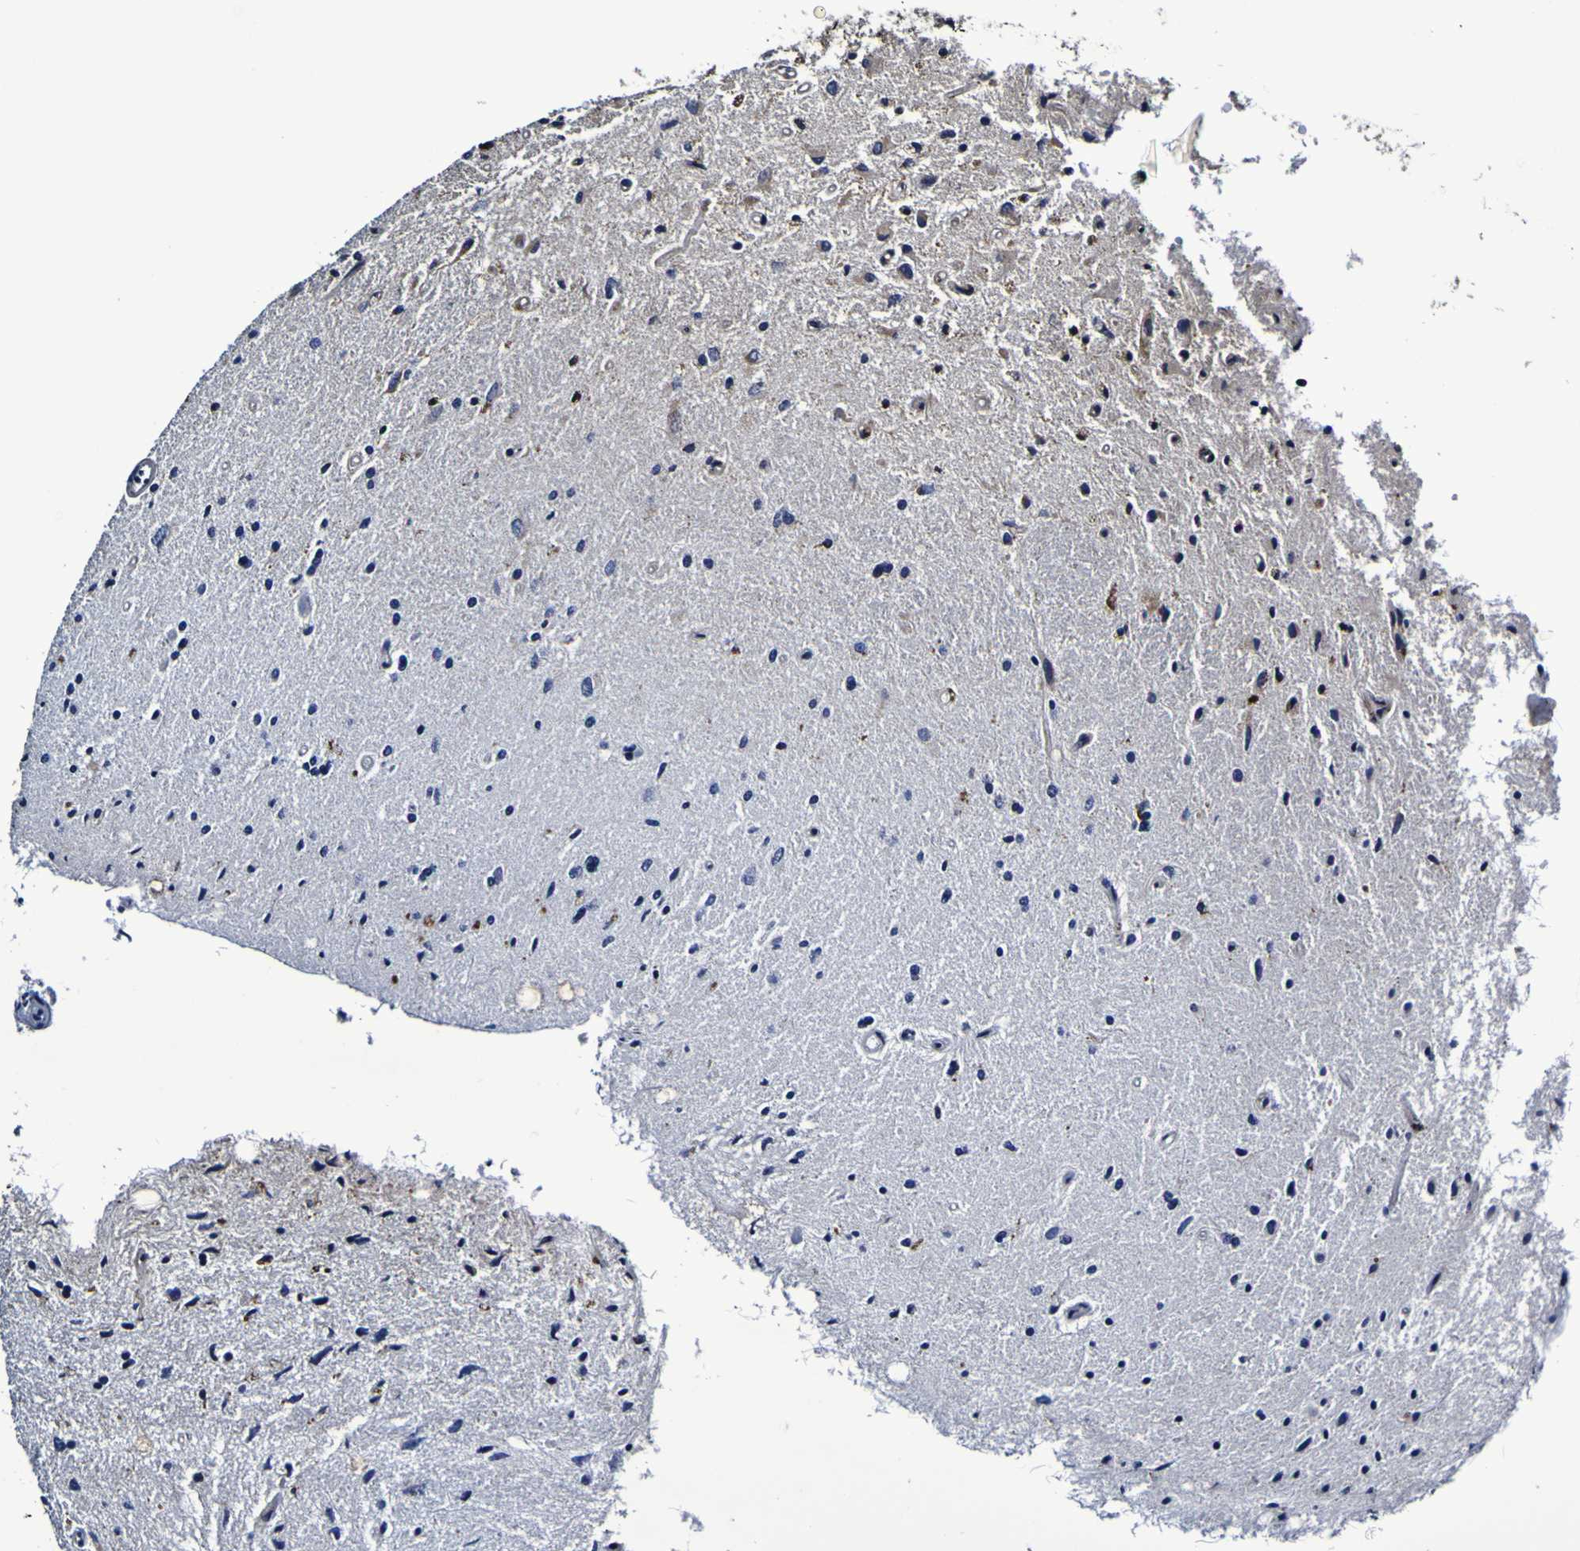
{"staining": {"intensity": "weak", "quantity": "<25%", "location": "cytoplasmic/membranous,nuclear"}, "tissue": "glioma", "cell_type": "Tumor cells", "image_type": "cancer", "snomed": [{"axis": "morphology", "description": "Glioma, malignant, Low grade"}, {"axis": "topography", "description": "Brain"}], "caption": "This is an immunohistochemistry (IHC) image of human glioma. There is no positivity in tumor cells.", "gene": "GPX1", "patient": {"sex": "male", "age": 77}}